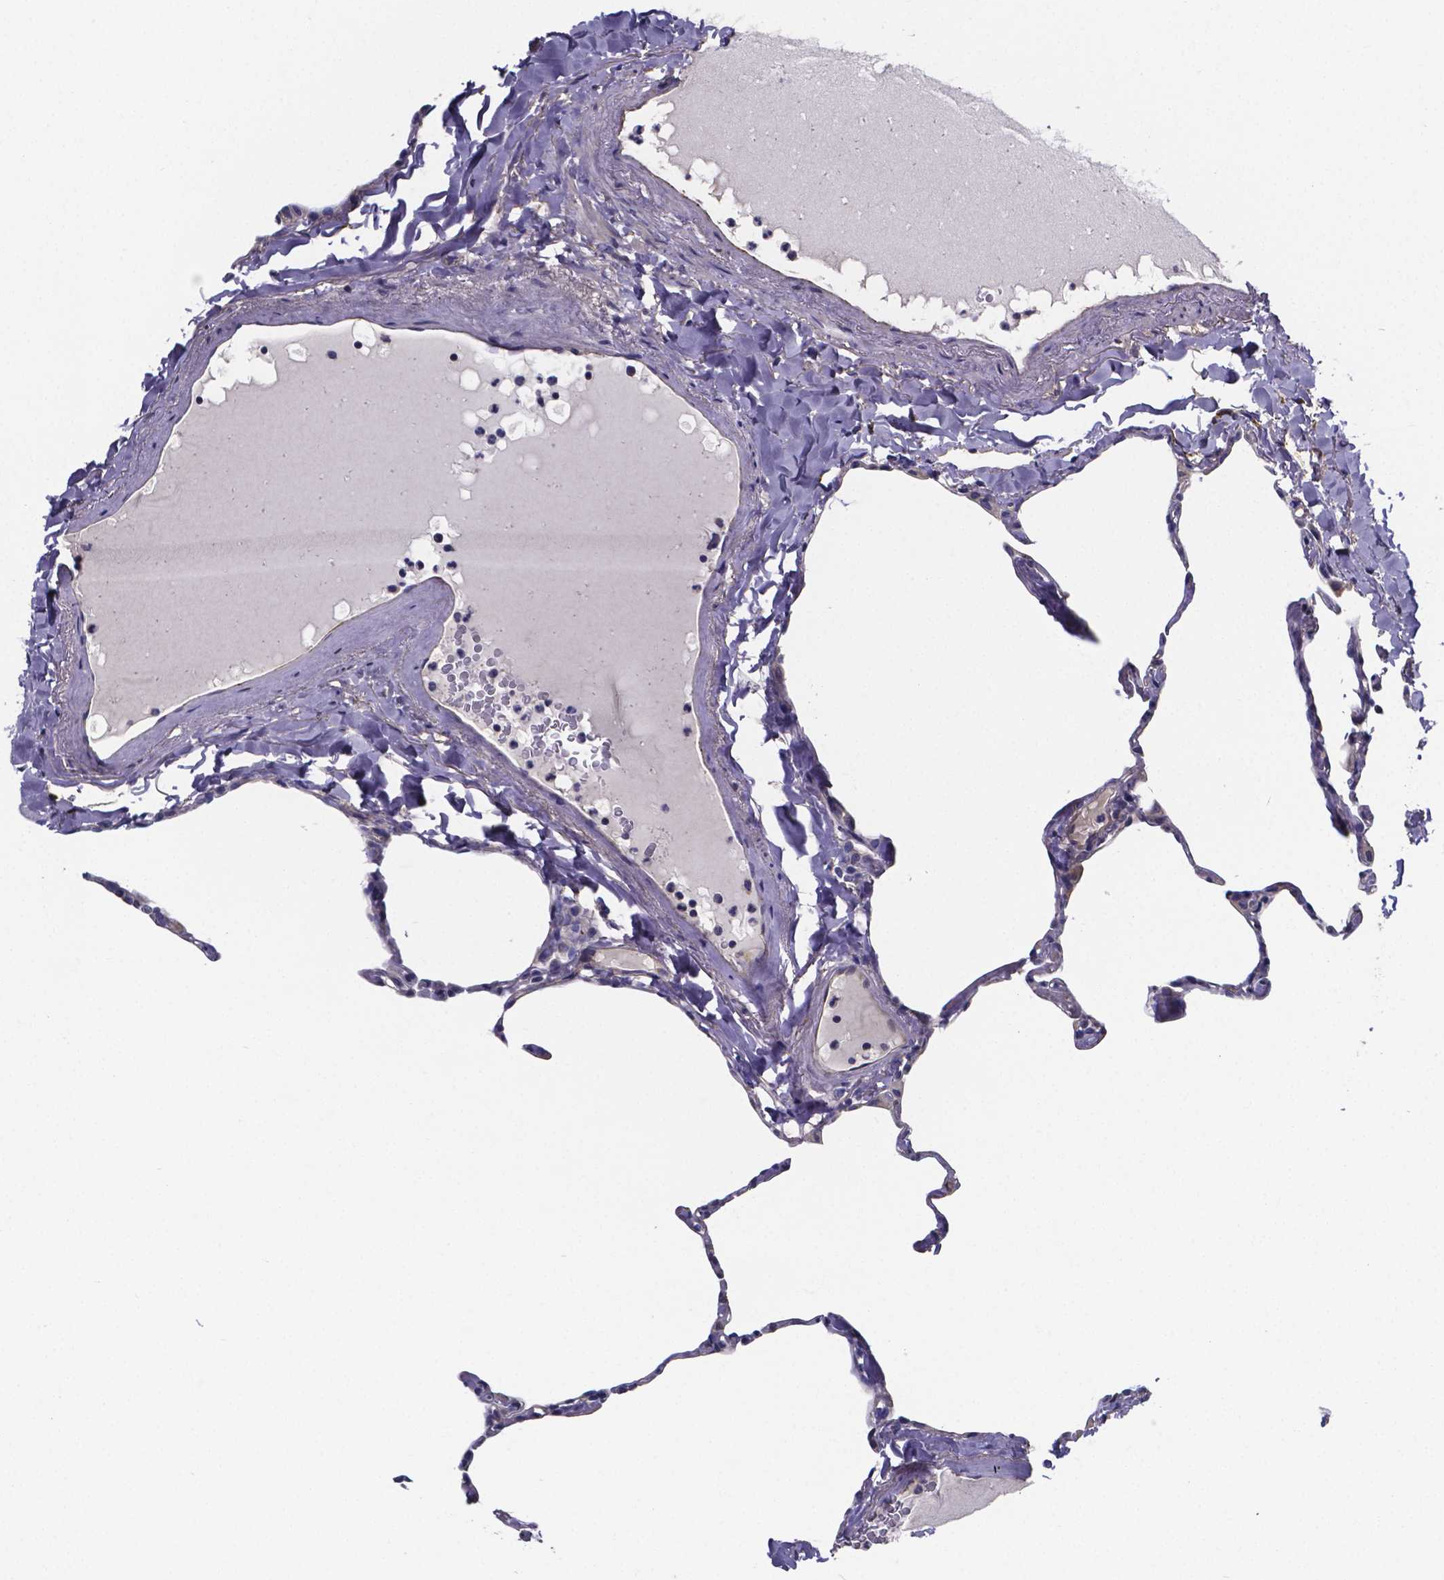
{"staining": {"intensity": "negative", "quantity": "none", "location": "none"}, "tissue": "lung", "cell_type": "Alveolar cells", "image_type": "normal", "snomed": [{"axis": "morphology", "description": "Normal tissue, NOS"}, {"axis": "topography", "description": "Lung"}], "caption": "IHC of benign human lung exhibits no expression in alveolar cells.", "gene": "SFRP4", "patient": {"sex": "male", "age": 65}}